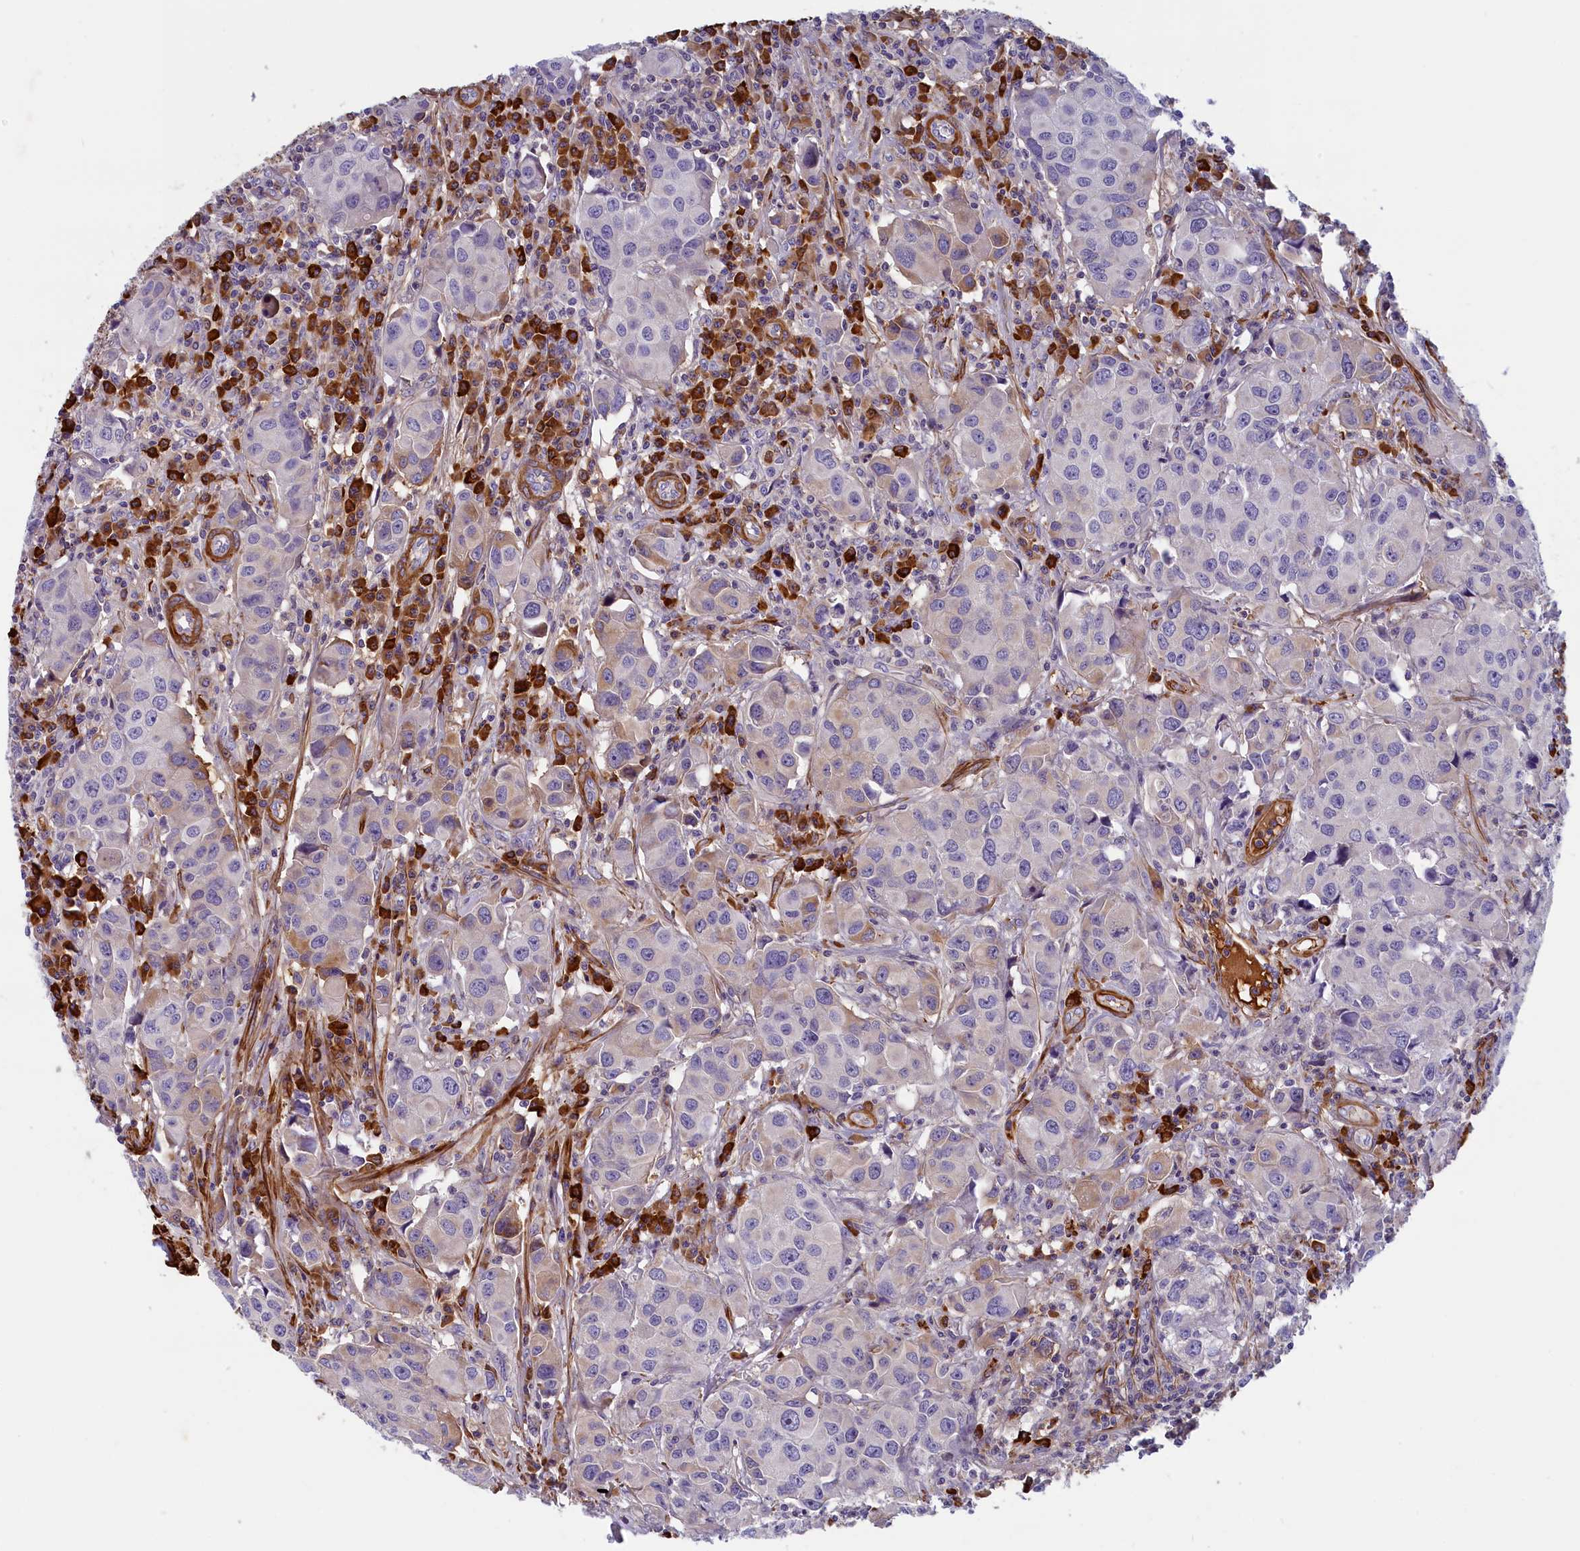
{"staining": {"intensity": "negative", "quantity": "none", "location": "none"}, "tissue": "urothelial cancer", "cell_type": "Tumor cells", "image_type": "cancer", "snomed": [{"axis": "morphology", "description": "Urothelial carcinoma, High grade"}, {"axis": "topography", "description": "Urinary bladder"}], "caption": "A high-resolution image shows immunohistochemistry staining of urothelial carcinoma (high-grade), which displays no significant positivity in tumor cells.", "gene": "BCL2L13", "patient": {"sex": "female", "age": 75}}